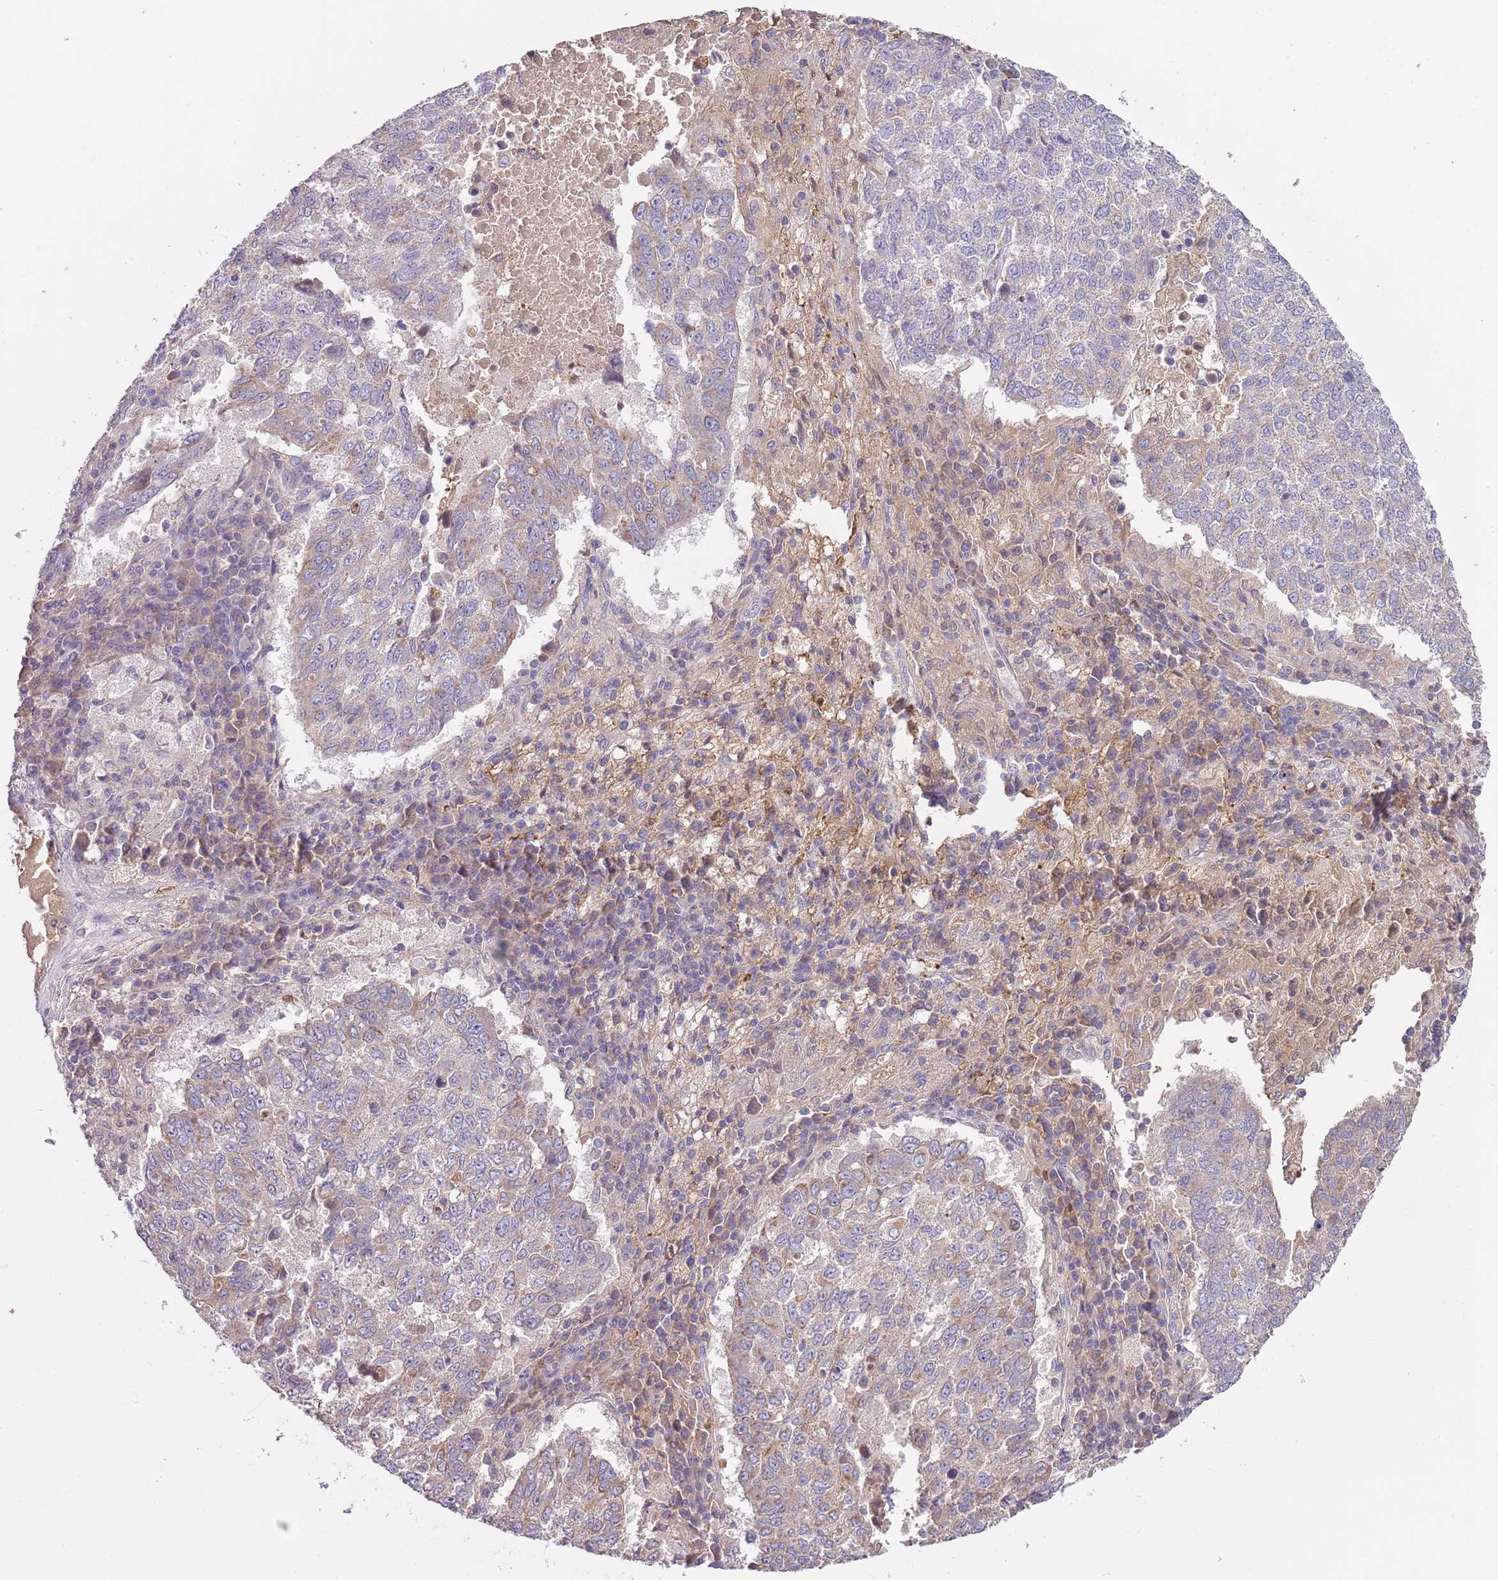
{"staining": {"intensity": "moderate", "quantity": "25%-75%", "location": "cytoplasmic/membranous"}, "tissue": "lung cancer", "cell_type": "Tumor cells", "image_type": "cancer", "snomed": [{"axis": "morphology", "description": "Squamous cell carcinoma, NOS"}, {"axis": "topography", "description": "Lung"}], "caption": "High-magnification brightfield microscopy of lung cancer stained with DAB (brown) and counterstained with hematoxylin (blue). tumor cells exhibit moderate cytoplasmic/membranous expression is present in approximately25%-75% of cells.", "gene": "HES3", "patient": {"sex": "male", "age": 73}}